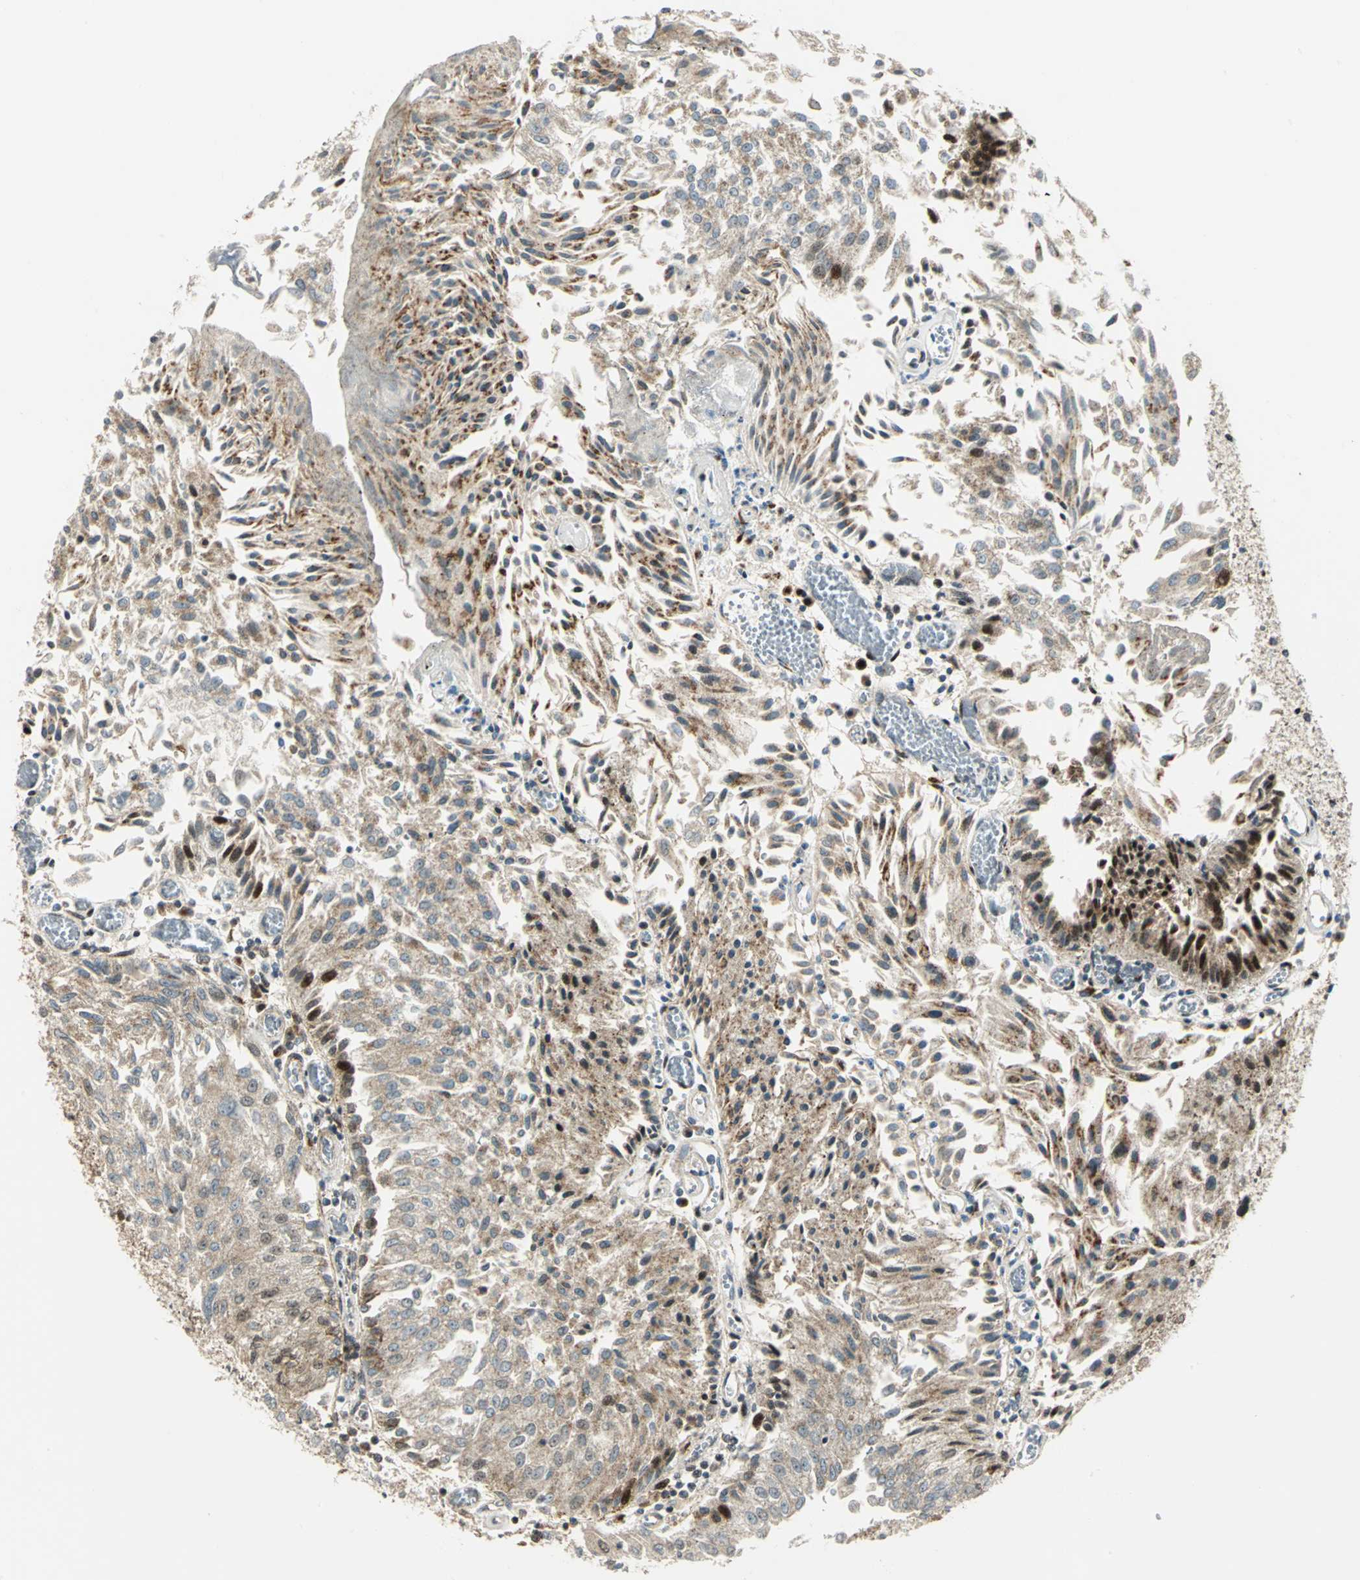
{"staining": {"intensity": "moderate", "quantity": ">75%", "location": "cytoplasmic/membranous"}, "tissue": "urothelial cancer", "cell_type": "Tumor cells", "image_type": "cancer", "snomed": [{"axis": "morphology", "description": "Urothelial carcinoma, Low grade"}, {"axis": "topography", "description": "Urinary bladder"}], "caption": "Brown immunohistochemical staining in urothelial carcinoma (low-grade) reveals moderate cytoplasmic/membranous positivity in approximately >75% of tumor cells. (IHC, brightfield microscopy, high magnification).", "gene": "ATP6V1A", "patient": {"sex": "male", "age": 86}}